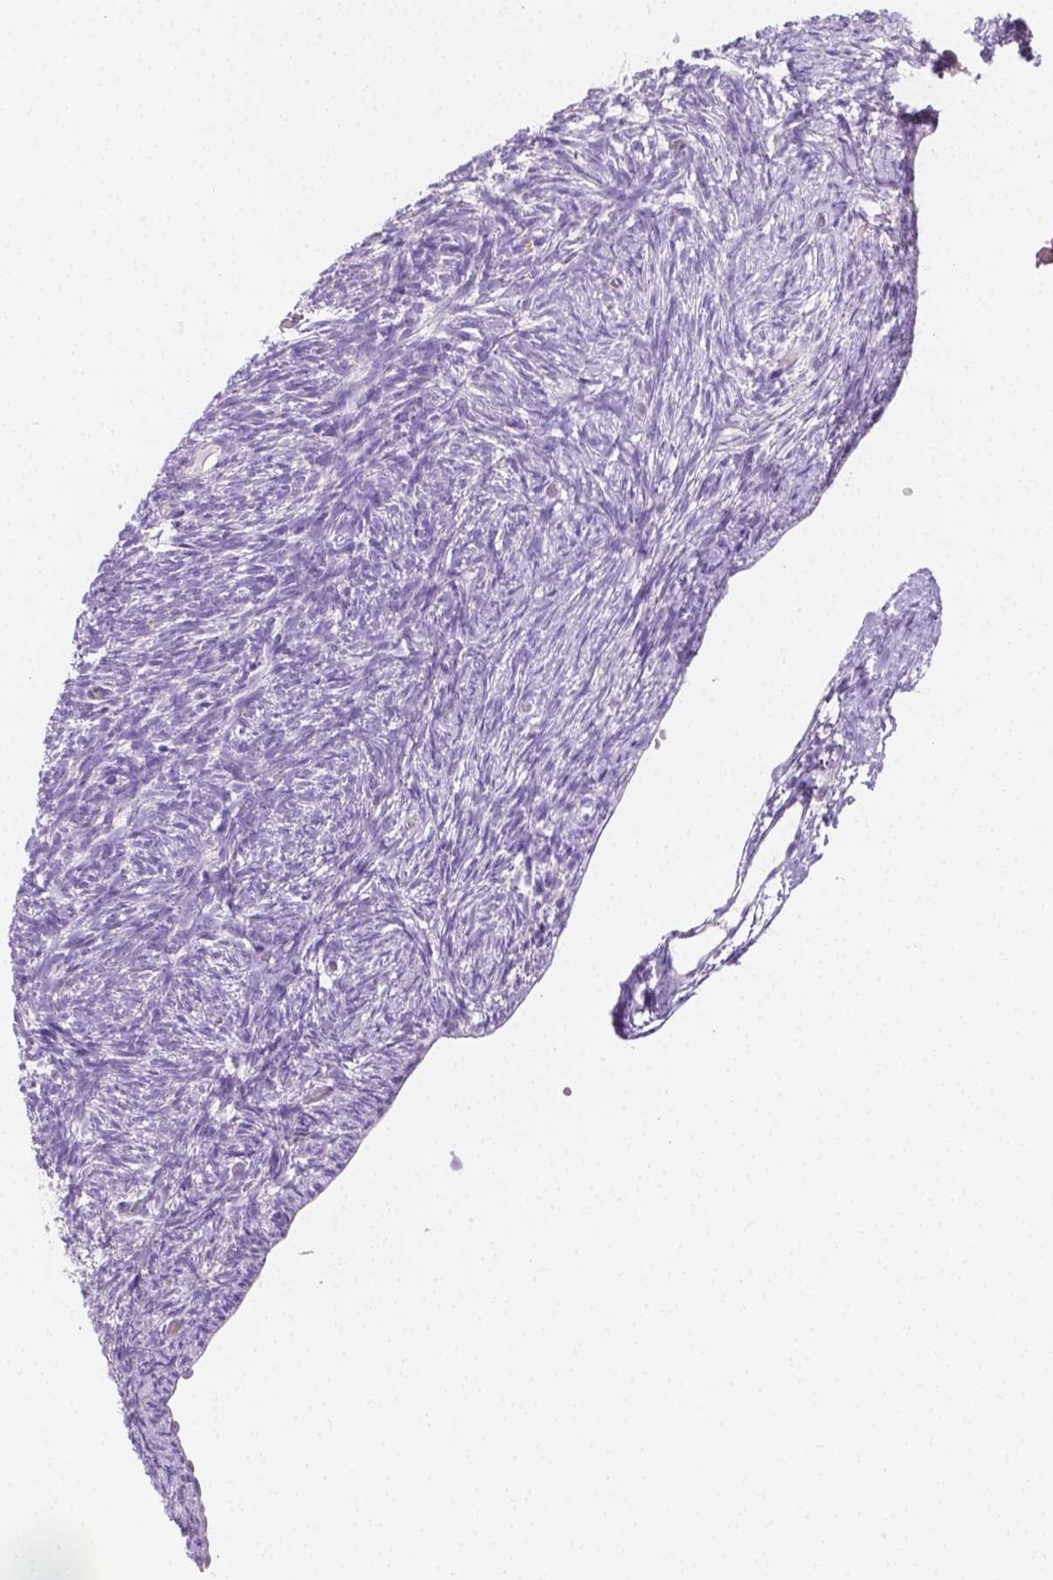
{"staining": {"intensity": "negative", "quantity": "none", "location": "none"}, "tissue": "ovary", "cell_type": "Follicle cells", "image_type": "normal", "snomed": [{"axis": "morphology", "description": "Normal tissue, NOS"}, {"axis": "topography", "description": "Ovary"}], "caption": "IHC of benign human ovary shows no staining in follicle cells. The staining is performed using DAB (3,3'-diaminobenzidine) brown chromogen with nuclei counter-stained in using hematoxylin.", "gene": "SGTB", "patient": {"sex": "female", "age": 39}}